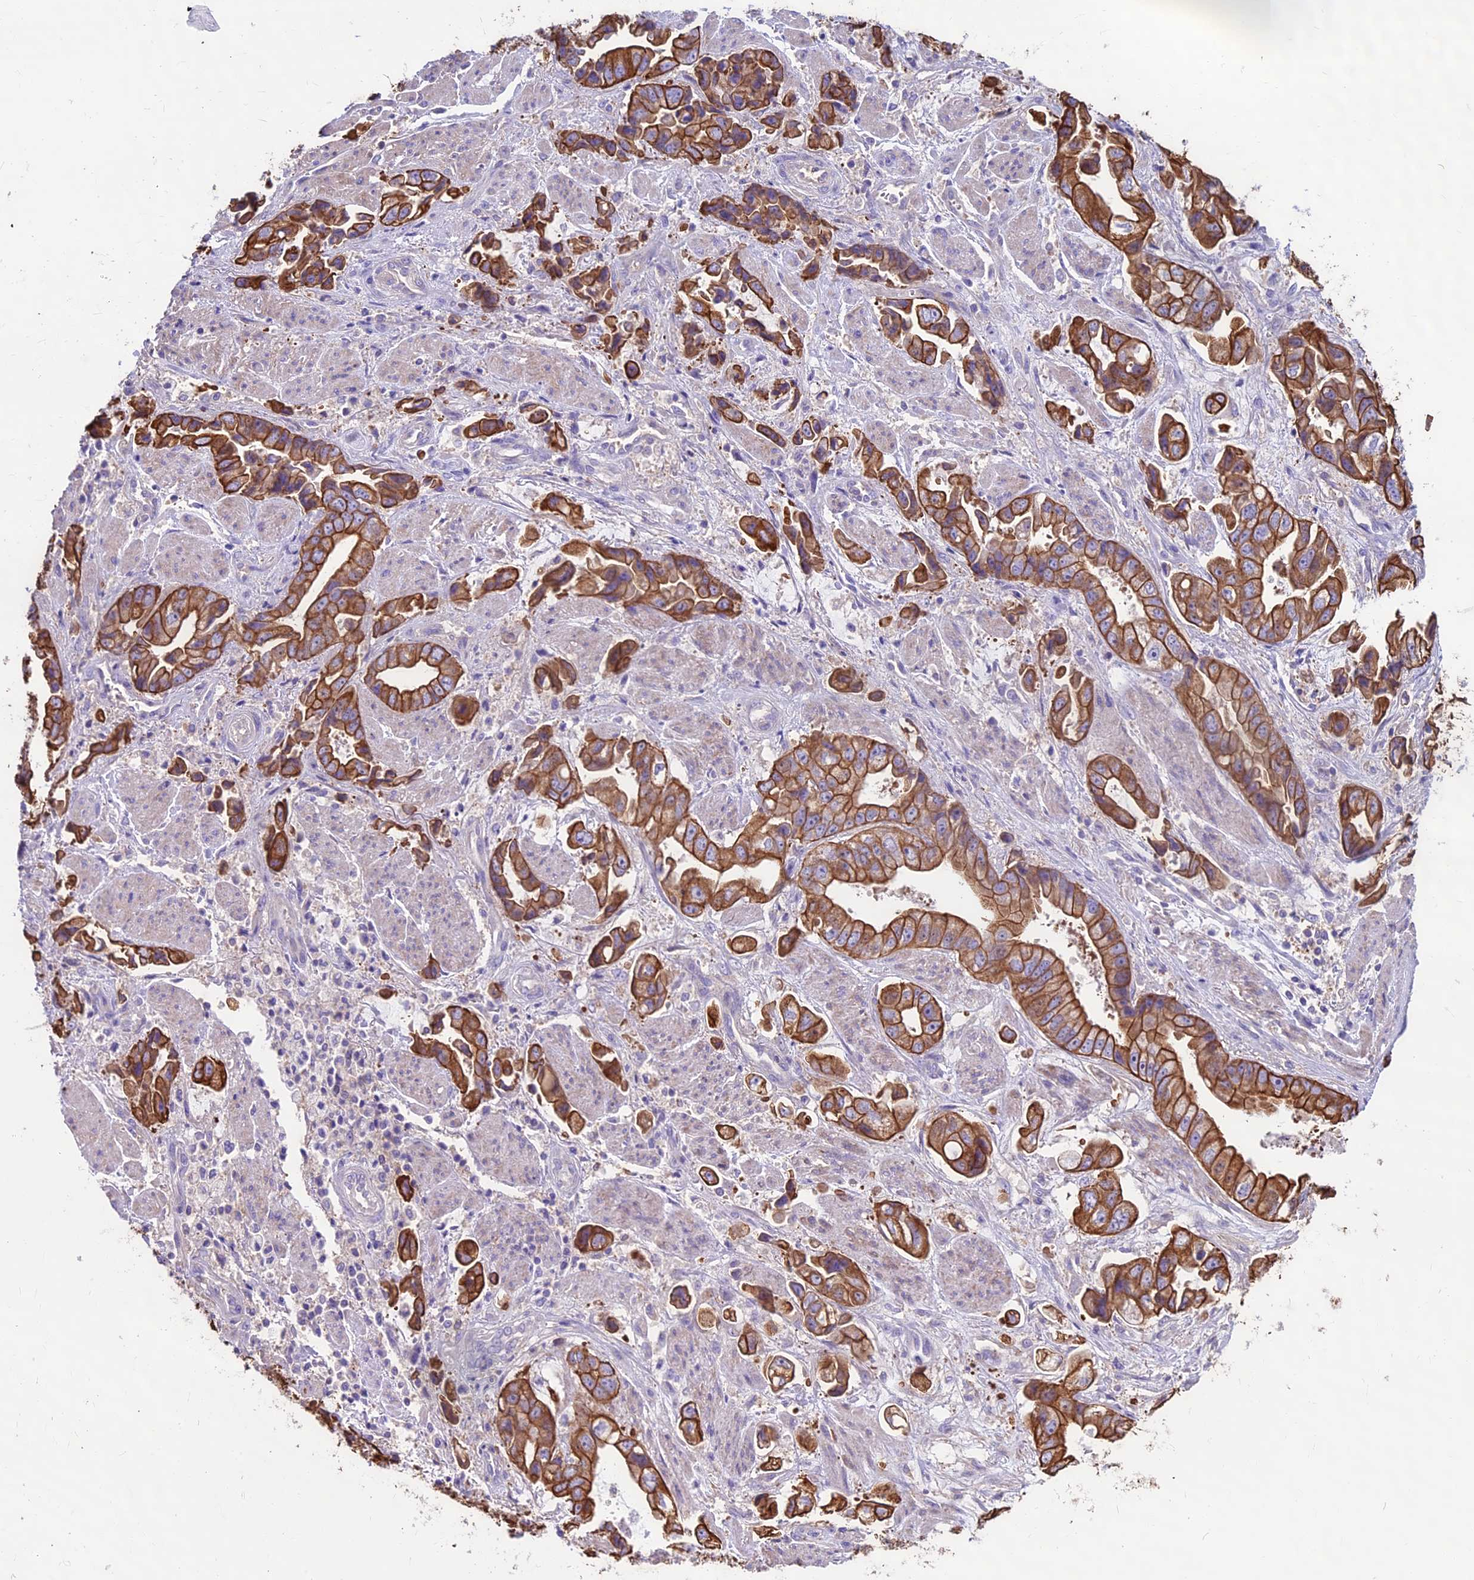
{"staining": {"intensity": "strong", "quantity": ">75%", "location": "cytoplasmic/membranous"}, "tissue": "stomach cancer", "cell_type": "Tumor cells", "image_type": "cancer", "snomed": [{"axis": "morphology", "description": "Adenocarcinoma, NOS"}, {"axis": "topography", "description": "Stomach"}], "caption": "A high amount of strong cytoplasmic/membranous positivity is seen in about >75% of tumor cells in stomach adenocarcinoma tissue.", "gene": "CDAN1", "patient": {"sex": "male", "age": 62}}